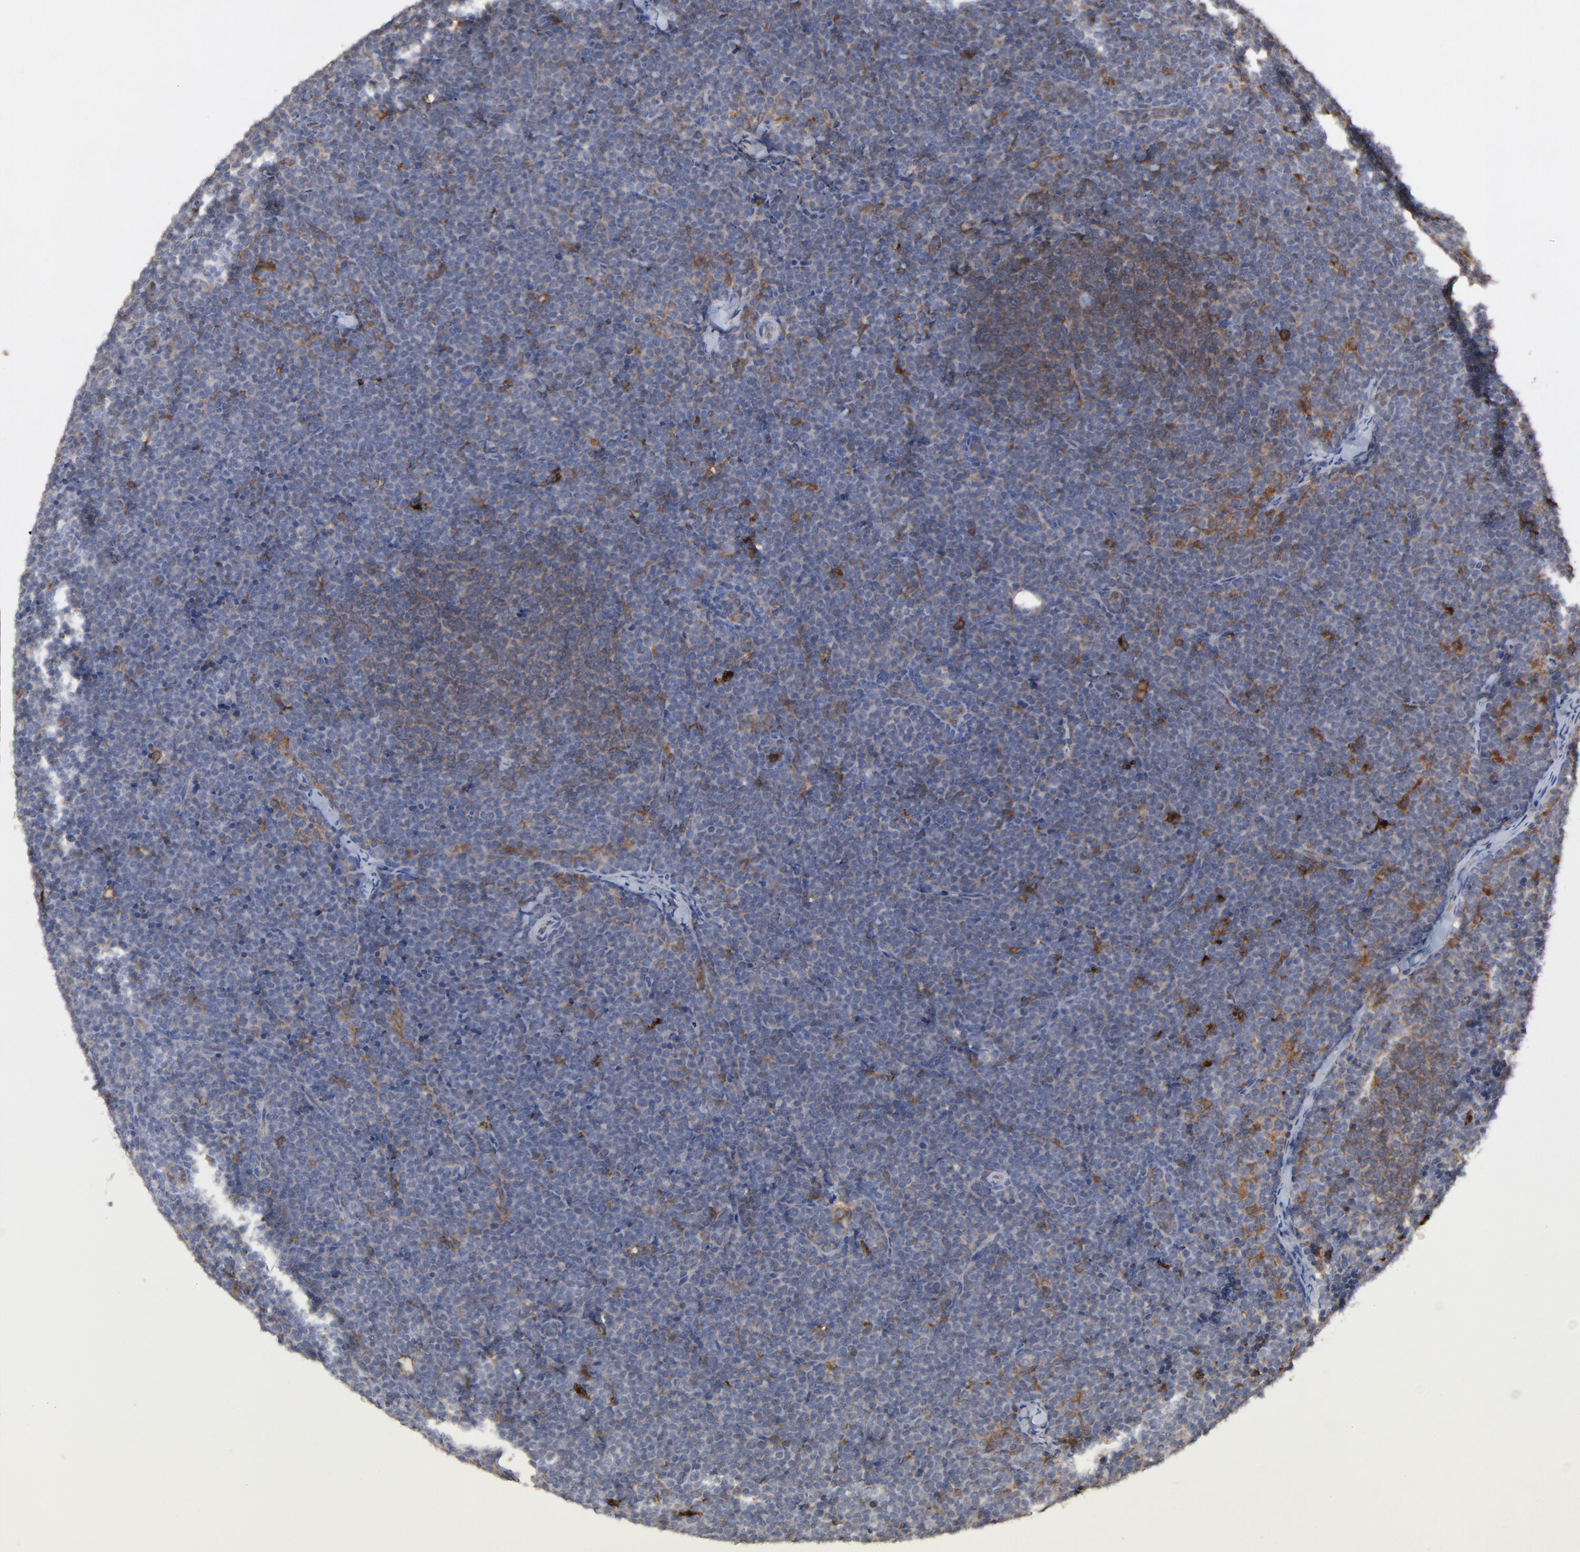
{"staining": {"intensity": "weak", "quantity": "25%-75%", "location": "cytoplasmic/membranous"}, "tissue": "lymphoma", "cell_type": "Tumor cells", "image_type": "cancer", "snomed": [{"axis": "morphology", "description": "Malignant lymphoma, non-Hodgkin's type, High grade"}, {"axis": "topography", "description": "Lymph node"}], "caption": "Lymphoma was stained to show a protein in brown. There is low levels of weak cytoplasmic/membranous staining in about 25%-75% of tumor cells. (DAB IHC with brightfield microscopy, high magnification).", "gene": "RAB9A", "patient": {"sex": "female", "age": 58}}